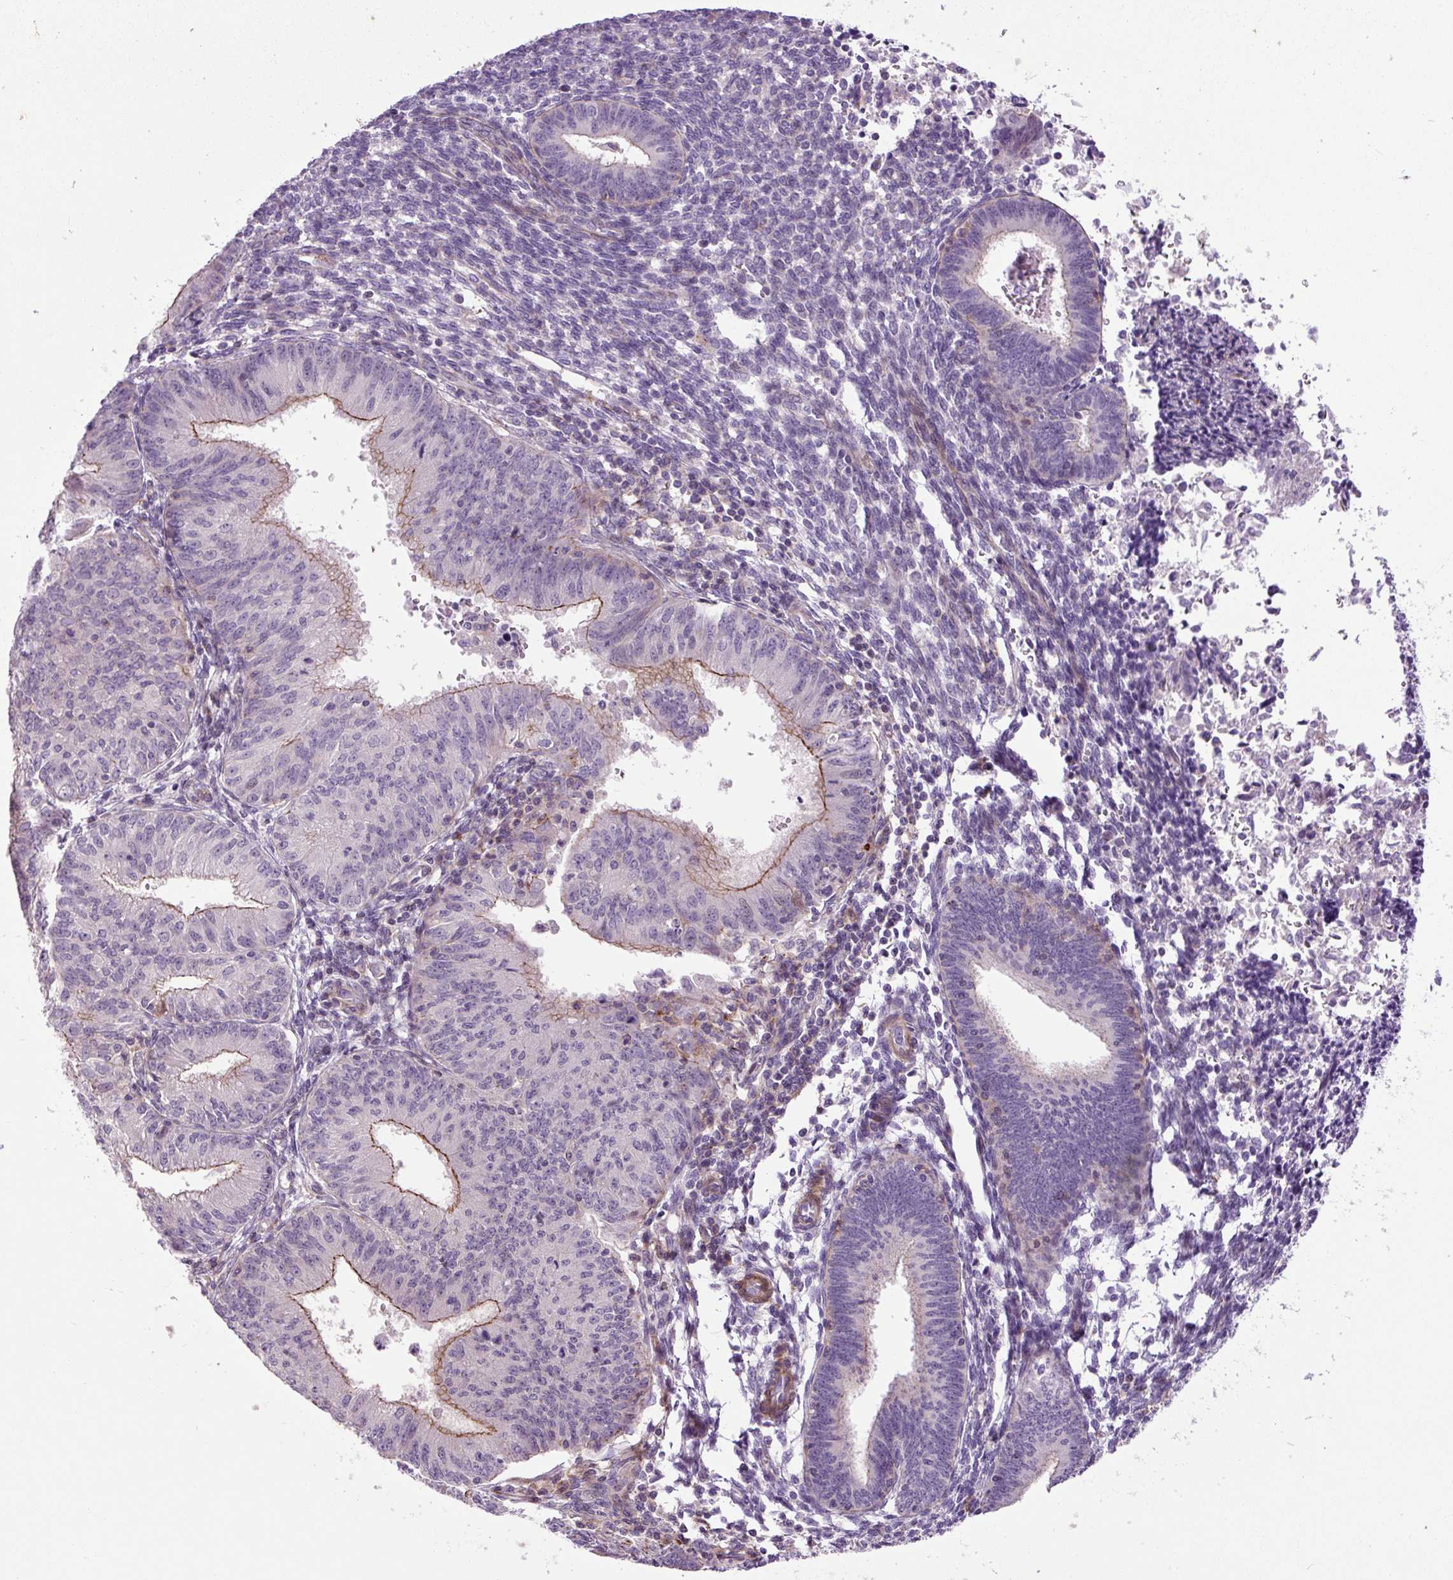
{"staining": {"intensity": "moderate", "quantity": "25%-75%", "location": "cytoplasmic/membranous"}, "tissue": "endometrial cancer", "cell_type": "Tumor cells", "image_type": "cancer", "snomed": [{"axis": "morphology", "description": "Adenocarcinoma, NOS"}, {"axis": "topography", "description": "Endometrium"}], "caption": "Human endometrial cancer (adenocarcinoma) stained with a protein marker shows moderate staining in tumor cells.", "gene": "ZNF197", "patient": {"sex": "female", "age": 50}}